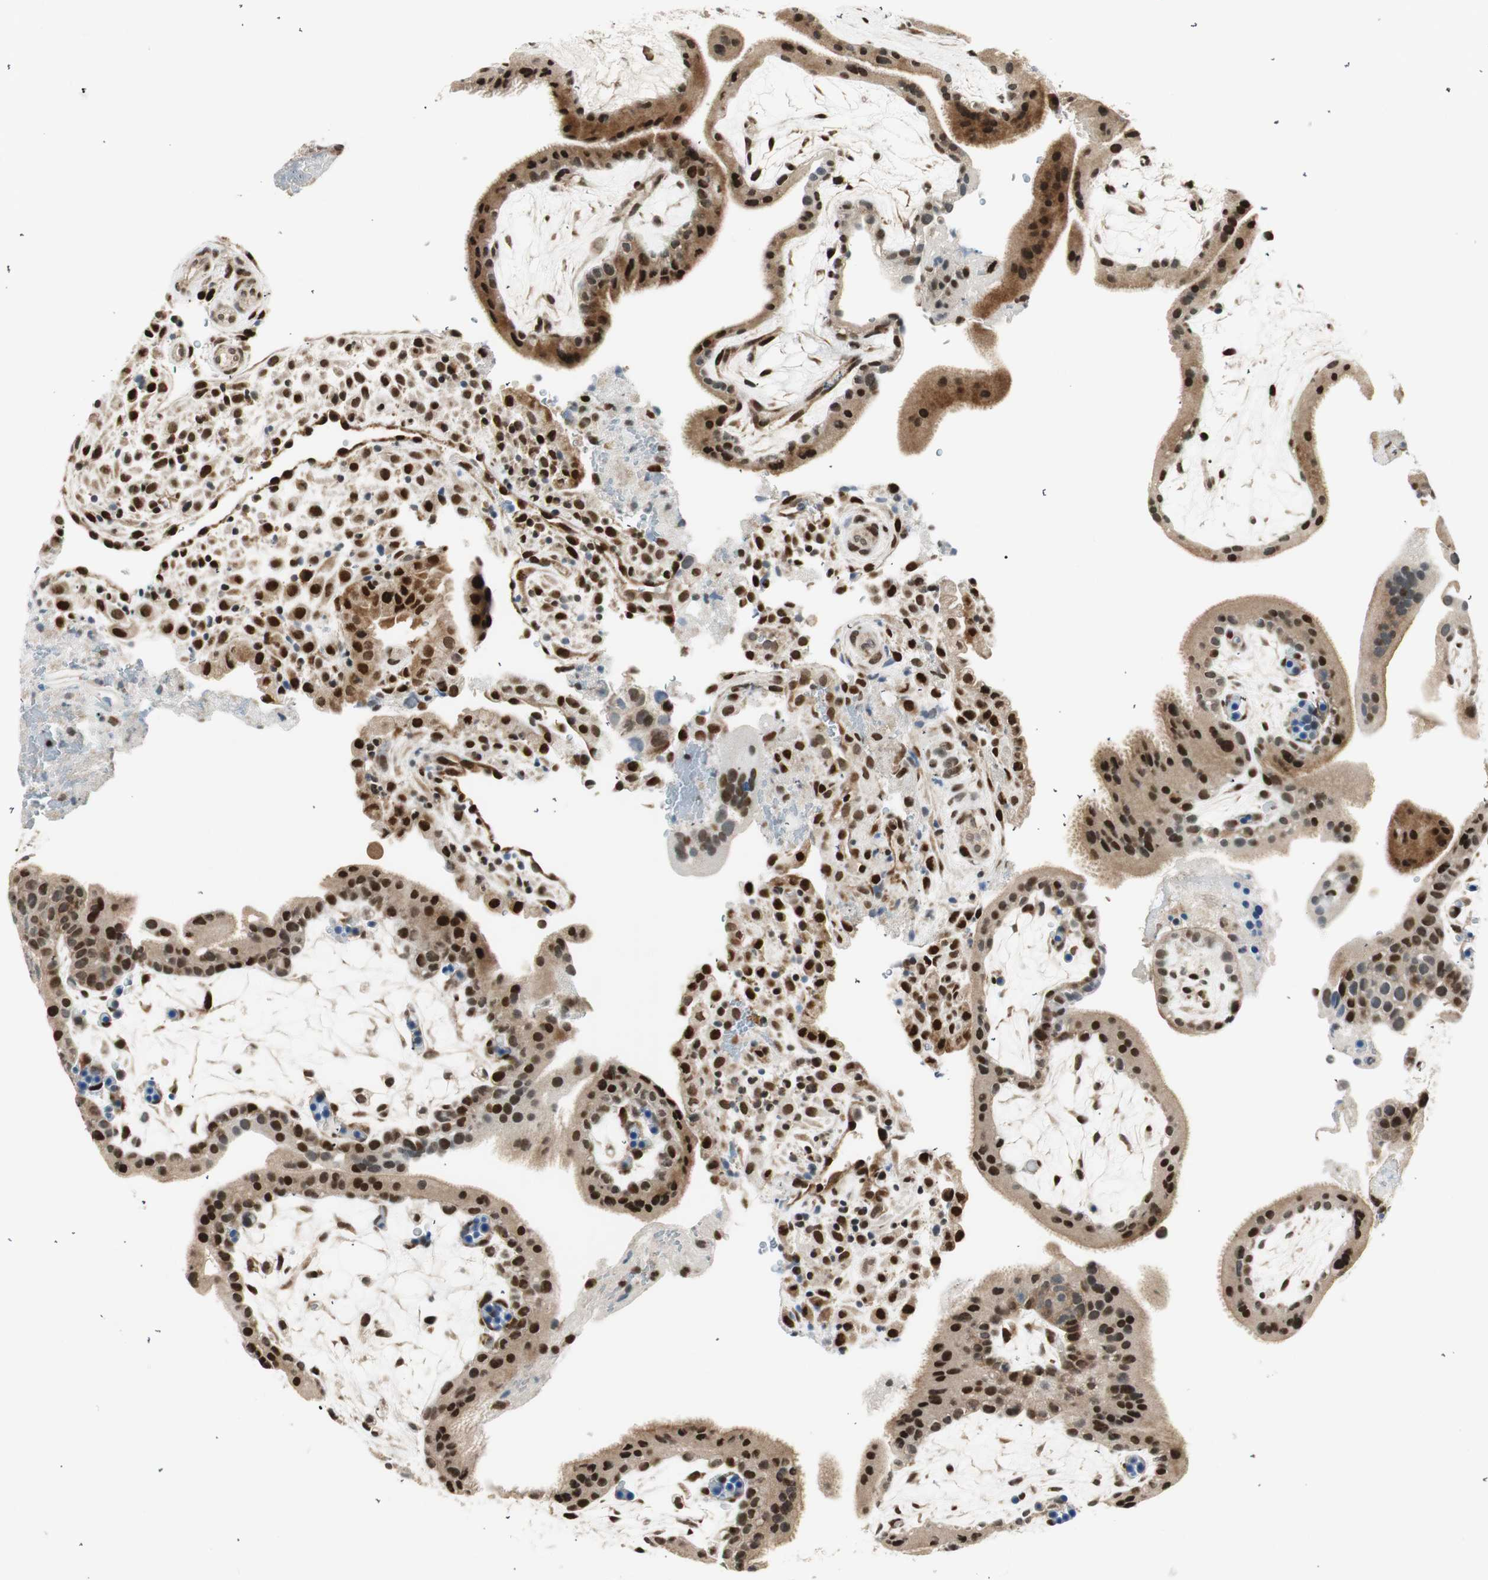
{"staining": {"intensity": "strong", "quantity": ">75%", "location": "nuclear"}, "tissue": "placenta", "cell_type": "Decidual cells", "image_type": "normal", "snomed": [{"axis": "morphology", "description": "Normal tissue, NOS"}, {"axis": "topography", "description": "Placenta"}], "caption": "About >75% of decidual cells in unremarkable human placenta display strong nuclear protein expression as visualized by brown immunohistochemical staining.", "gene": "RING1", "patient": {"sex": "female", "age": 19}}